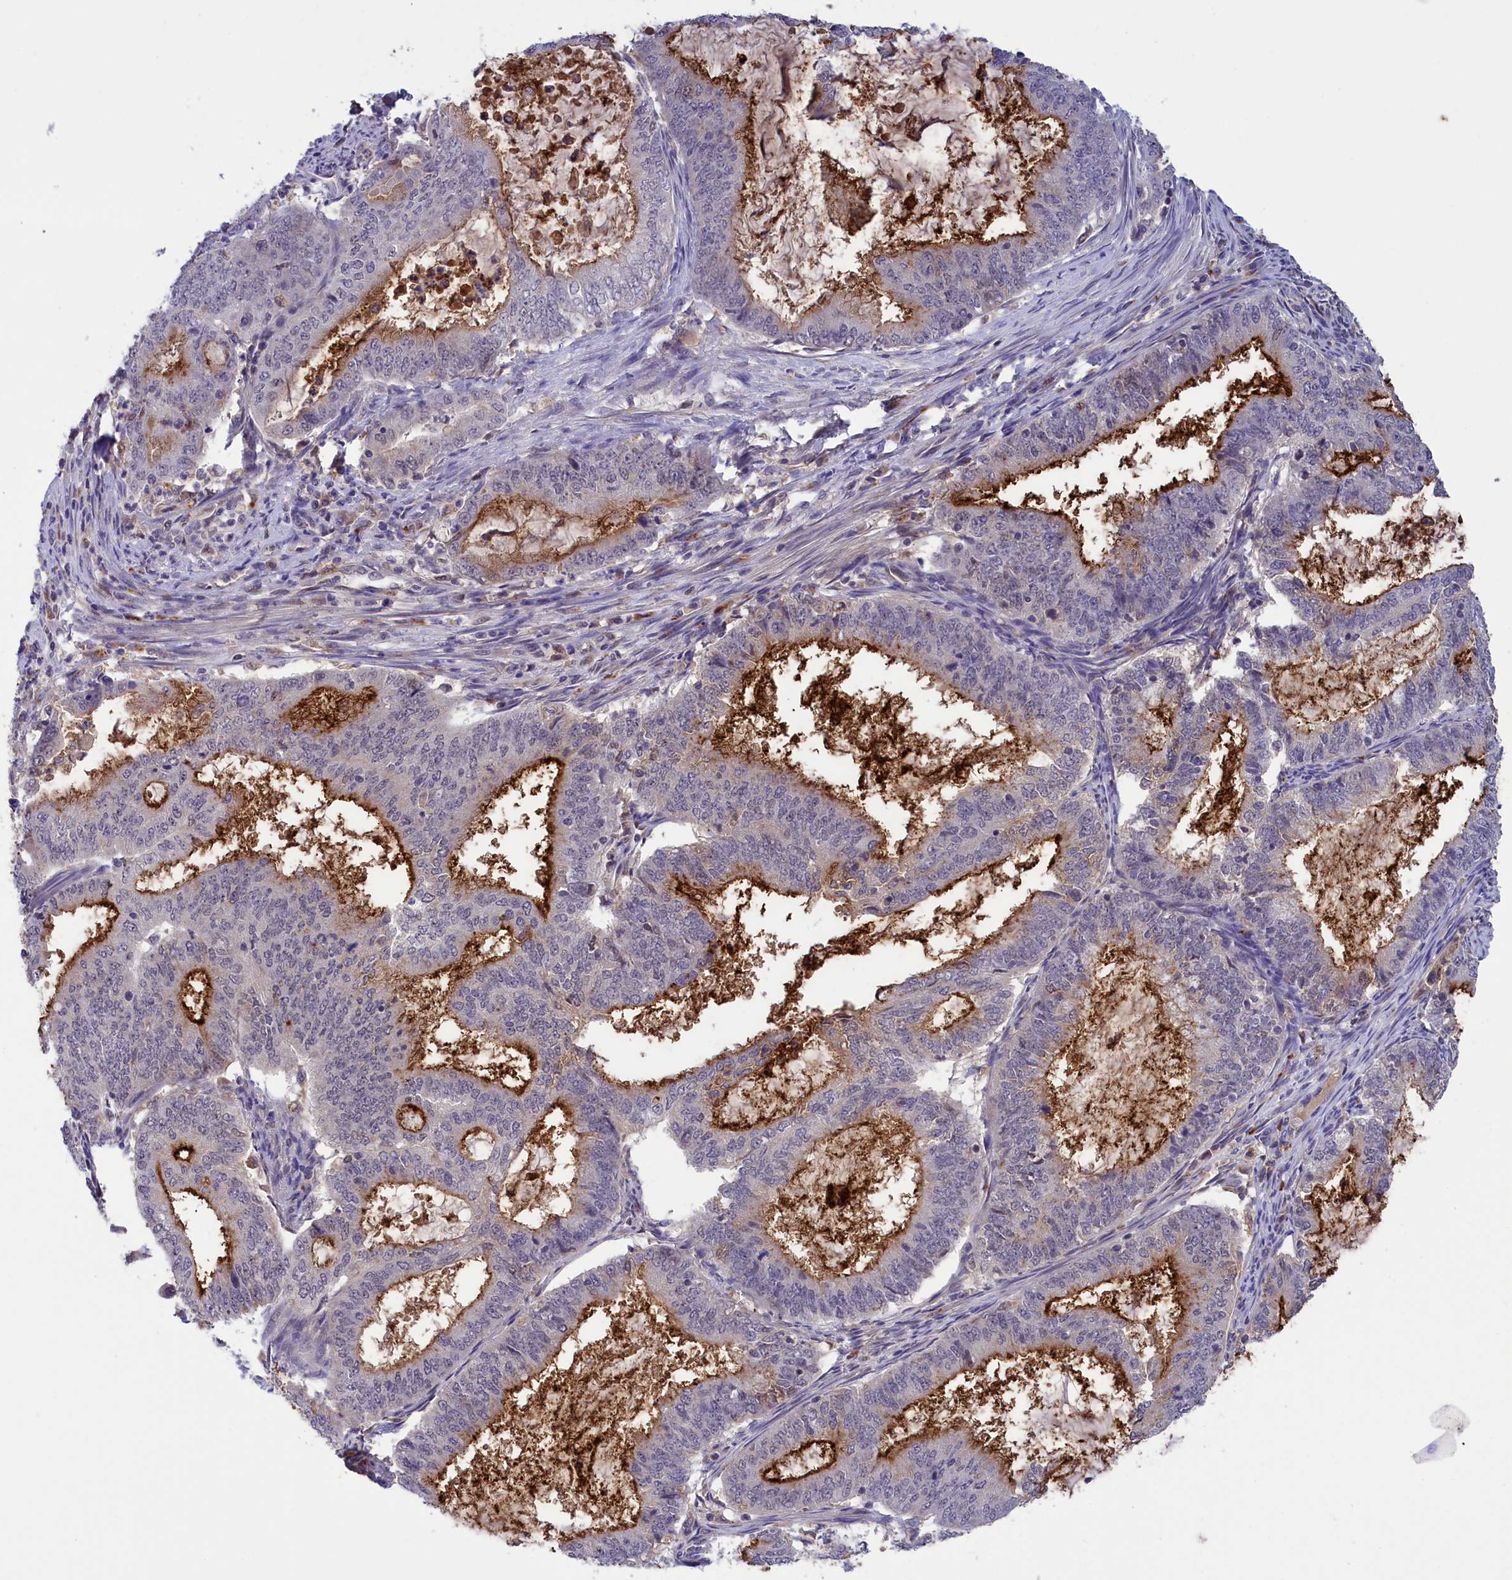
{"staining": {"intensity": "moderate", "quantity": "25%-75%", "location": "cytoplasmic/membranous"}, "tissue": "endometrial cancer", "cell_type": "Tumor cells", "image_type": "cancer", "snomed": [{"axis": "morphology", "description": "Adenocarcinoma, NOS"}, {"axis": "topography", "description": "Endometrium"}], "caption": "Immunohistochemical staining of endometrial cancer (adenocarcinoma) displays medium levels of moderate cytoplasmic/membranous protein staining in about 25%-75% of tumor cells.", "gene": "STYX", "patient": {"sex": "female", "age": 51}}